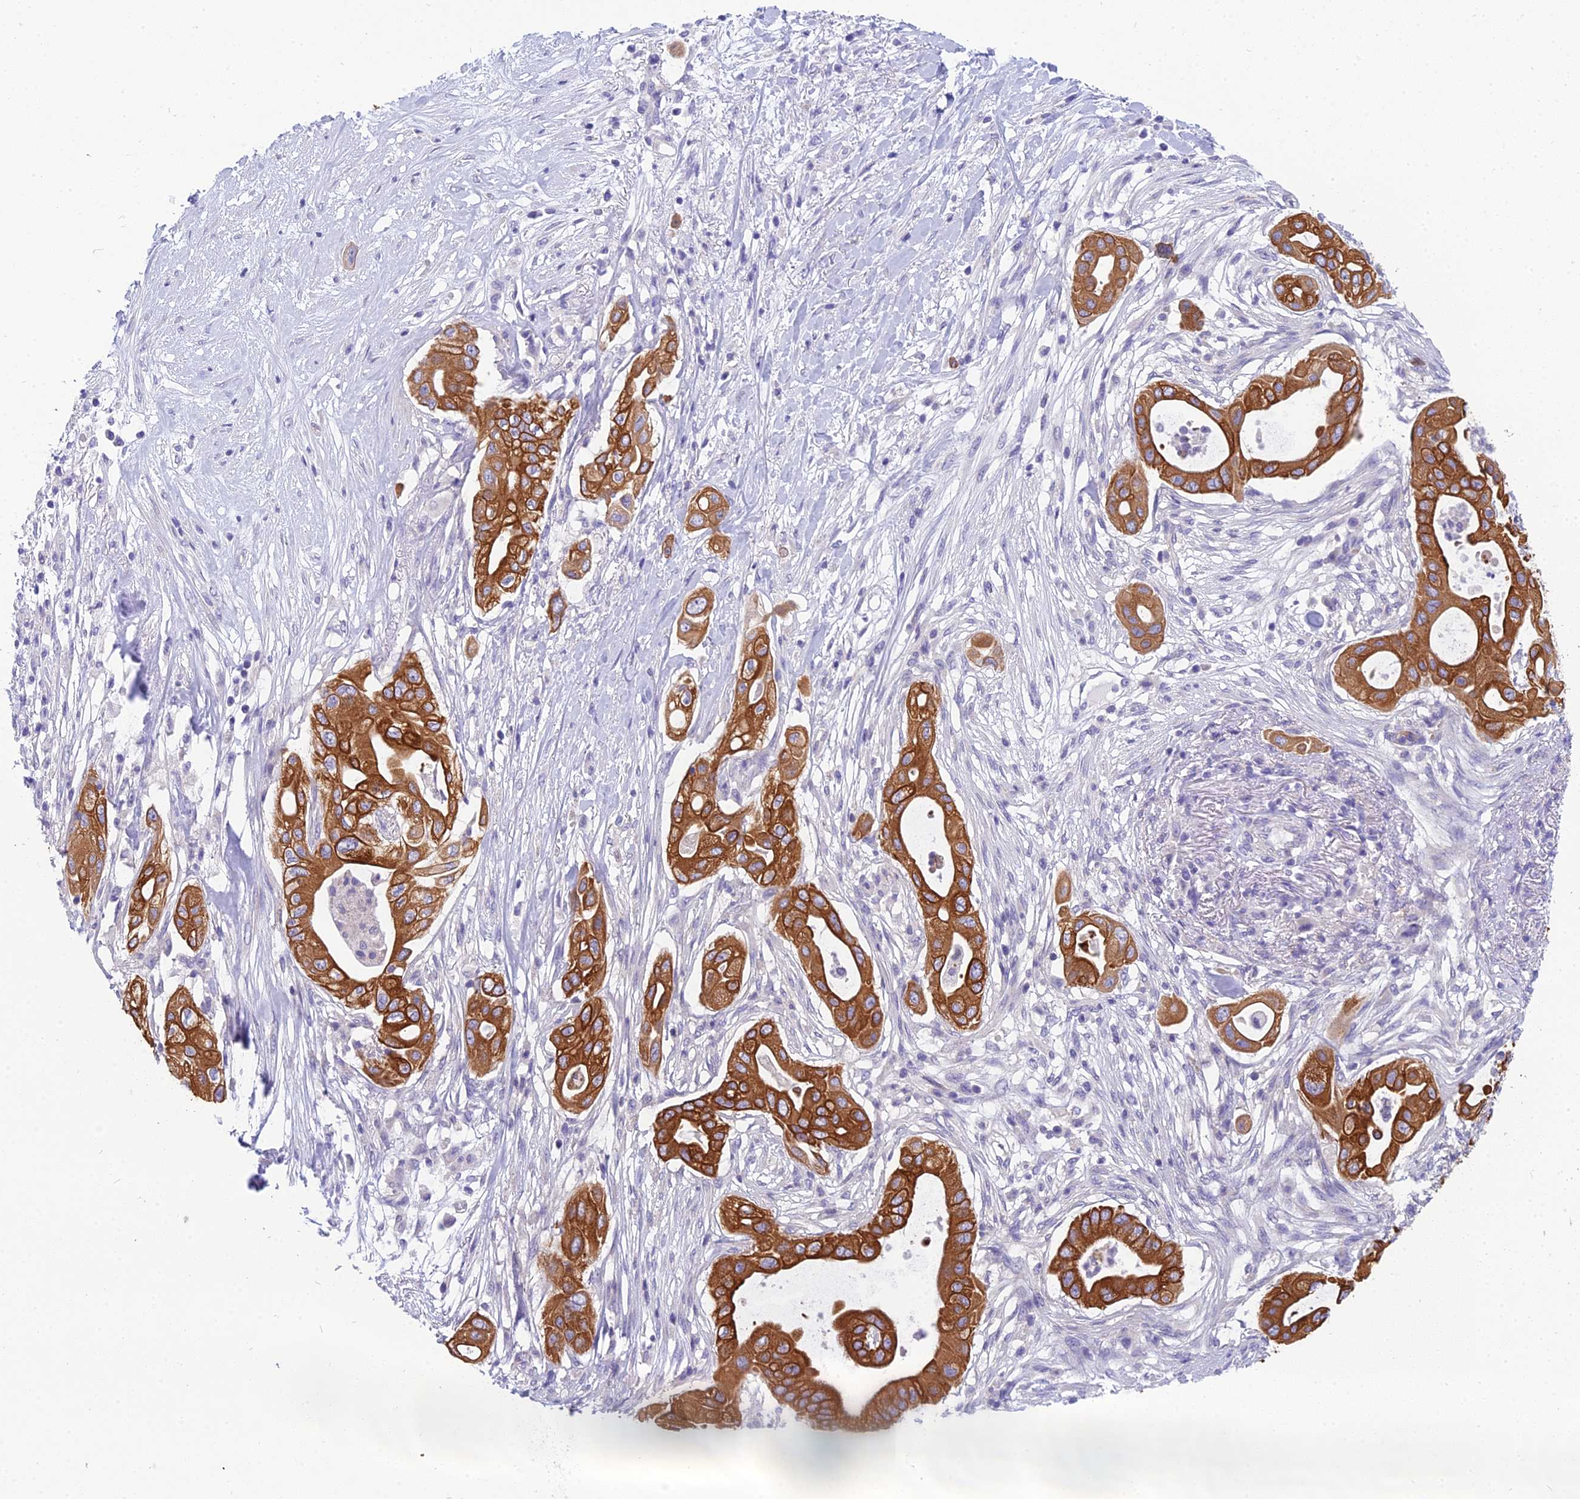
{"staining": {"intensity": "strong", "quantity": ">75%", "location": "cytoplasmic/membranous"}, "tissue": "pancreatic cancer", "cell_type": "Tumor cells", "image_type": "cancer", "snomed": [{"axis": "morphology", "description": "Adenocarcinoma, NOS"}, {"axis": "topography", "description": "Pancreas"}], "caption": "Protein staining exhibits strong cytoplasmic/membranous expression in about >75% of tumor cells in adenocarcinoma (pancreatic).", "gene": "RBM41", "patient": {"sex": "male", "age": 68}}